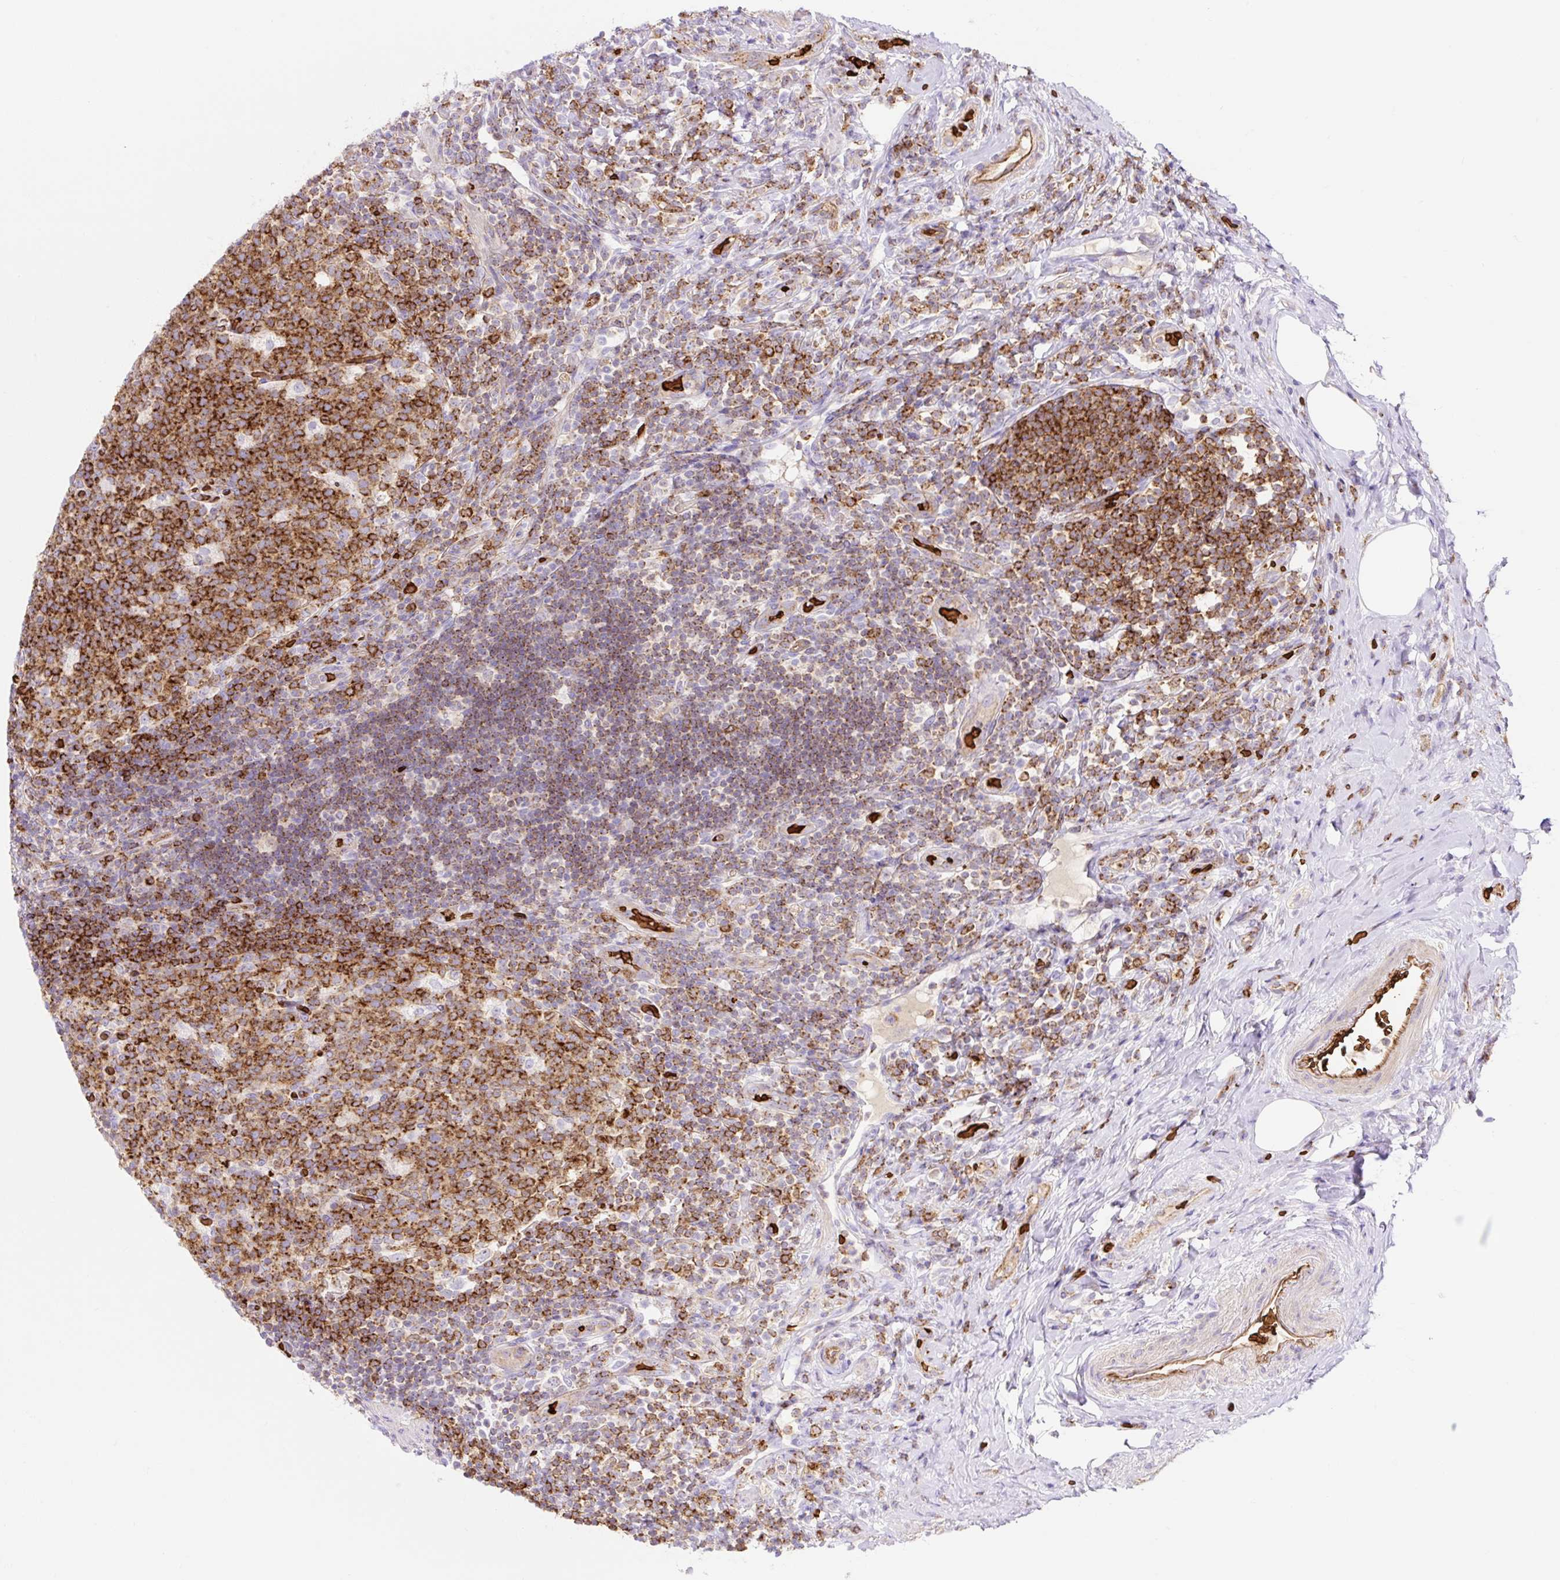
{"staining": {"intensity": "strong", "quantity": ">75%", "location": "cytoplasmic/membranous"}, "tissue": "appendix", "cell_type": "Glandular cells", "image_type": "normal", "snomed": [{"axis": "morphology", "description": "Normal tissue, NOS"}, {"axis": "topography", "description": "Appendix"}], "caption": "High-magnification brightfield microscopy of normal appendix stained with DAB (3,3'-diaminobenzidine) (brown) and counterstained with hematoxylin (blue). glandular cells exhibit strong cytoplasmic/membranous positivity is appreciated in about>75% of cells. (brown staining indicates protein expression, while blue staining denotes nuclei).", "gene": "HIP1R", "patient": {"sex": "female", "age": 43}}